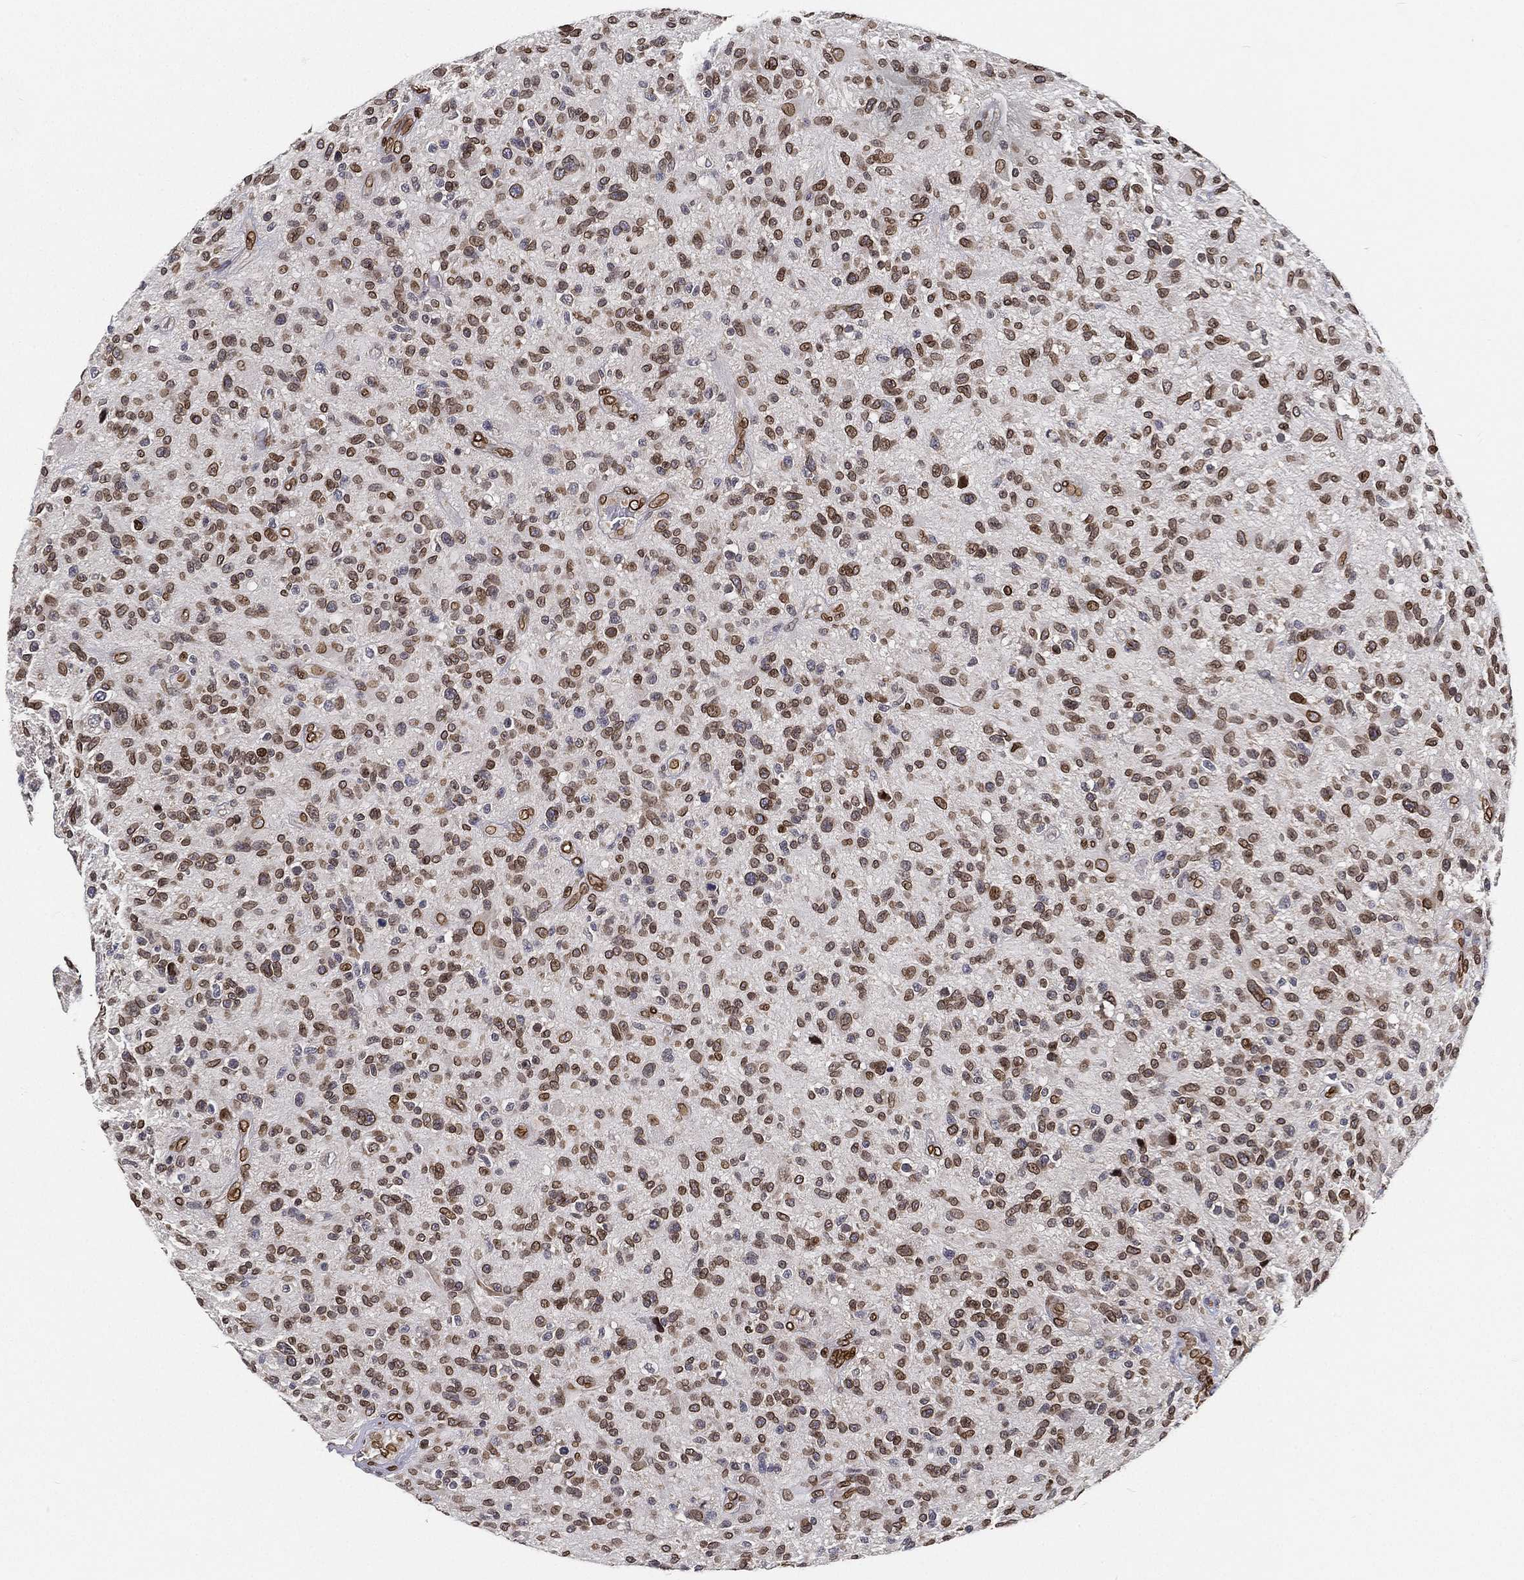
{"staining": {"intensity": "strong", "quantity": ">75%", "location": "cytoplasmic/membranous,nuclear"}, "tissue": "glioma", "cell_type": "Tumor cells", "image_type": "cancer", "snomed": [{"axis": "morphology", "description": "Glioma, malignant, High grade"}, {"axis": "topography", "description": "Brain"}], "caption": "Malignant high-grade glioma stained for a protein exhibits strong cytoplasmic/membranous and nuclear positivity in tumor cells. The staining was performed using DAB (3,3'-diaminobenzidine) to visualize the protein expression in brown, while the nuclei were stained in blue with hematoxylin (Magnification: 20x).", "gene": "PALB2", "patient": {"sex": "male", "age": 47}}